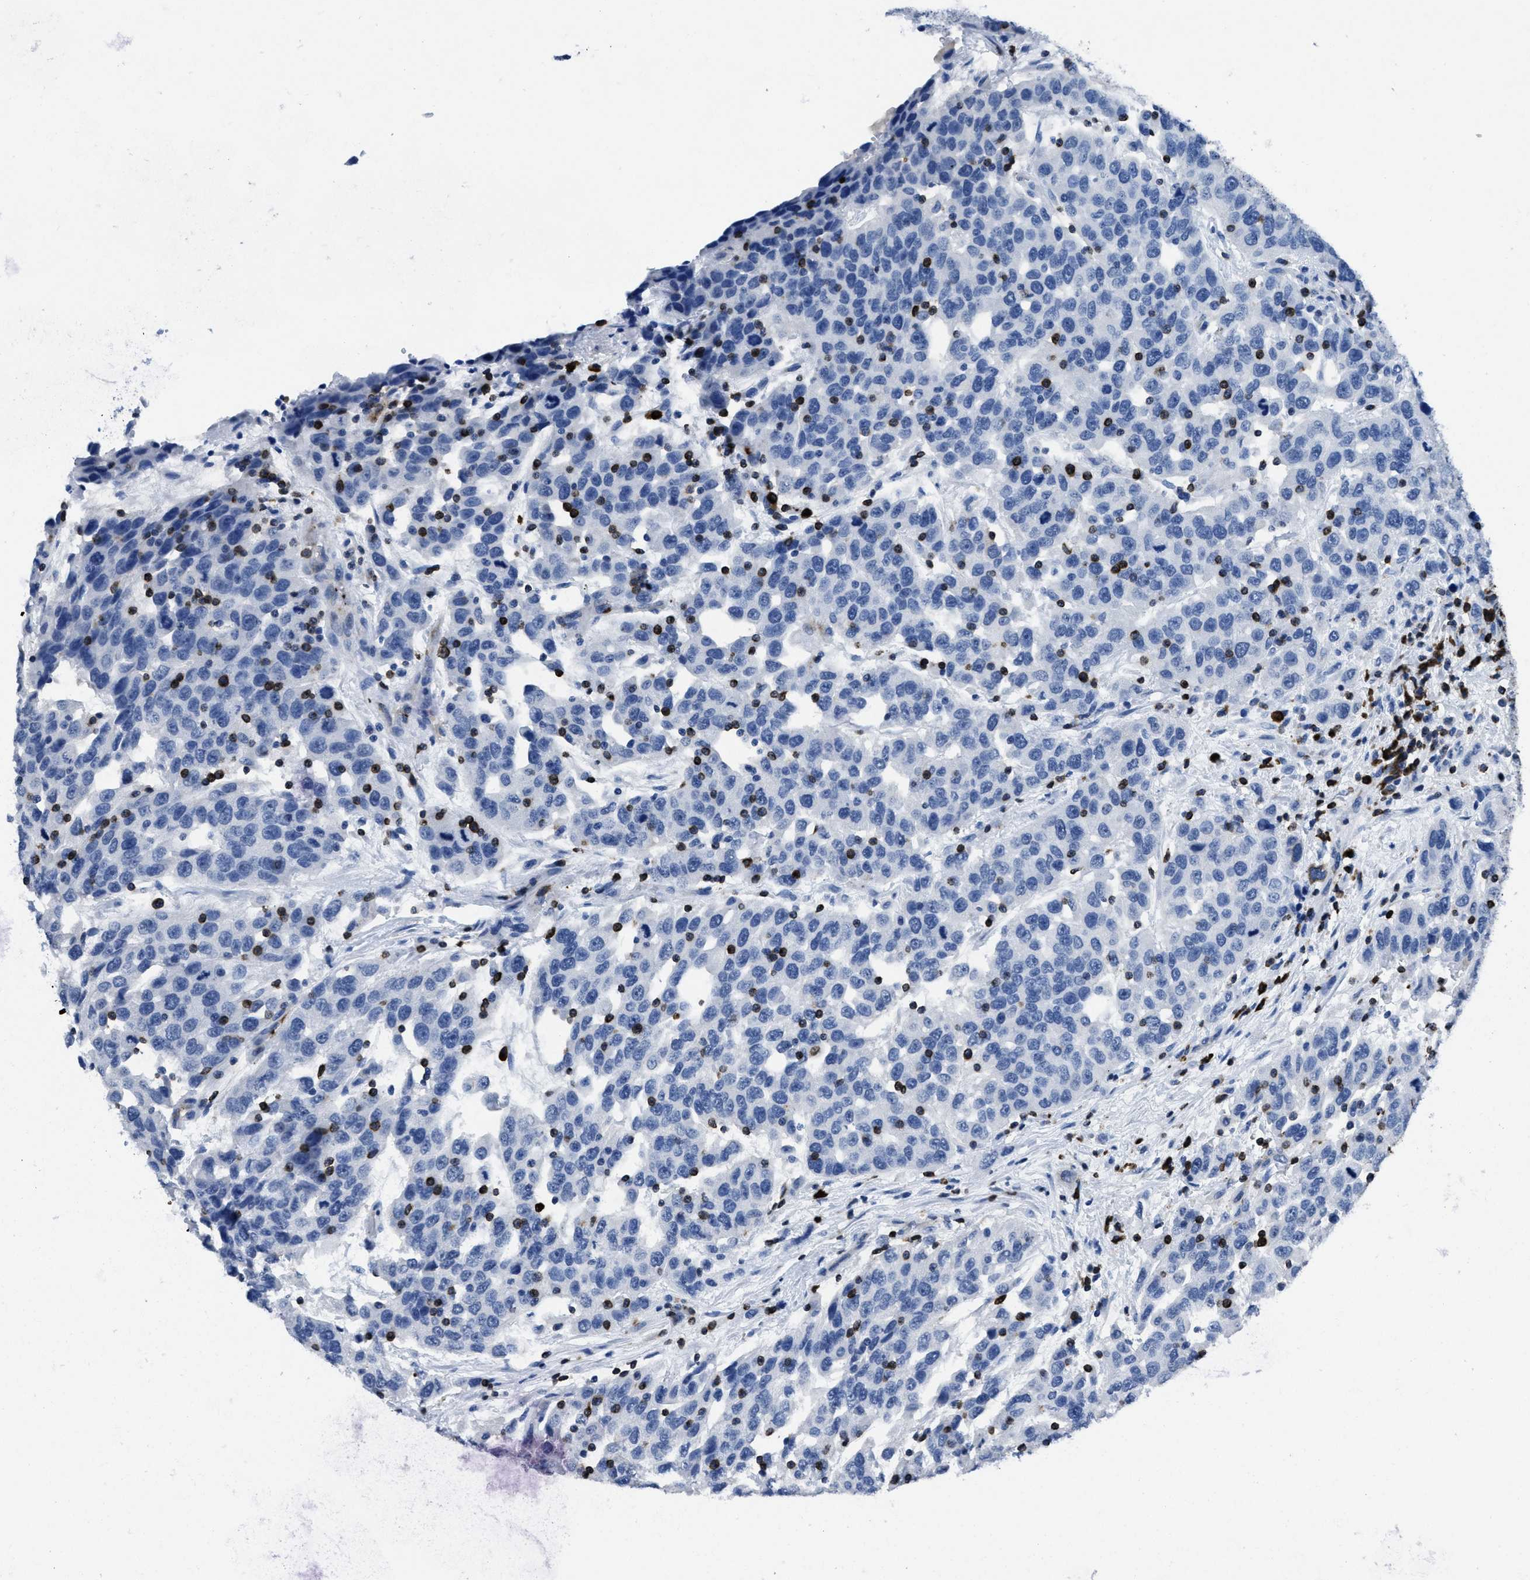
{"staining": {"intensity": "negative", "quantity": "none", "location": "none"}, "tissue": "urothelial cancer", "cell_type": "Tumor cells", "image_type": "cancer", "snomed": [{"axis": "morphology", "description": "Urothelial carcinoma, High grade"}, {"axis": "topography", "description": "Urinary bladder"}], "caption": "Urothelial carcinoma (high-grade) was stained to show a protein in brown. There is no significant staining in tumor cells.", "gene": "ITGA3", "patient": {"sex": "female", "age": 80}}